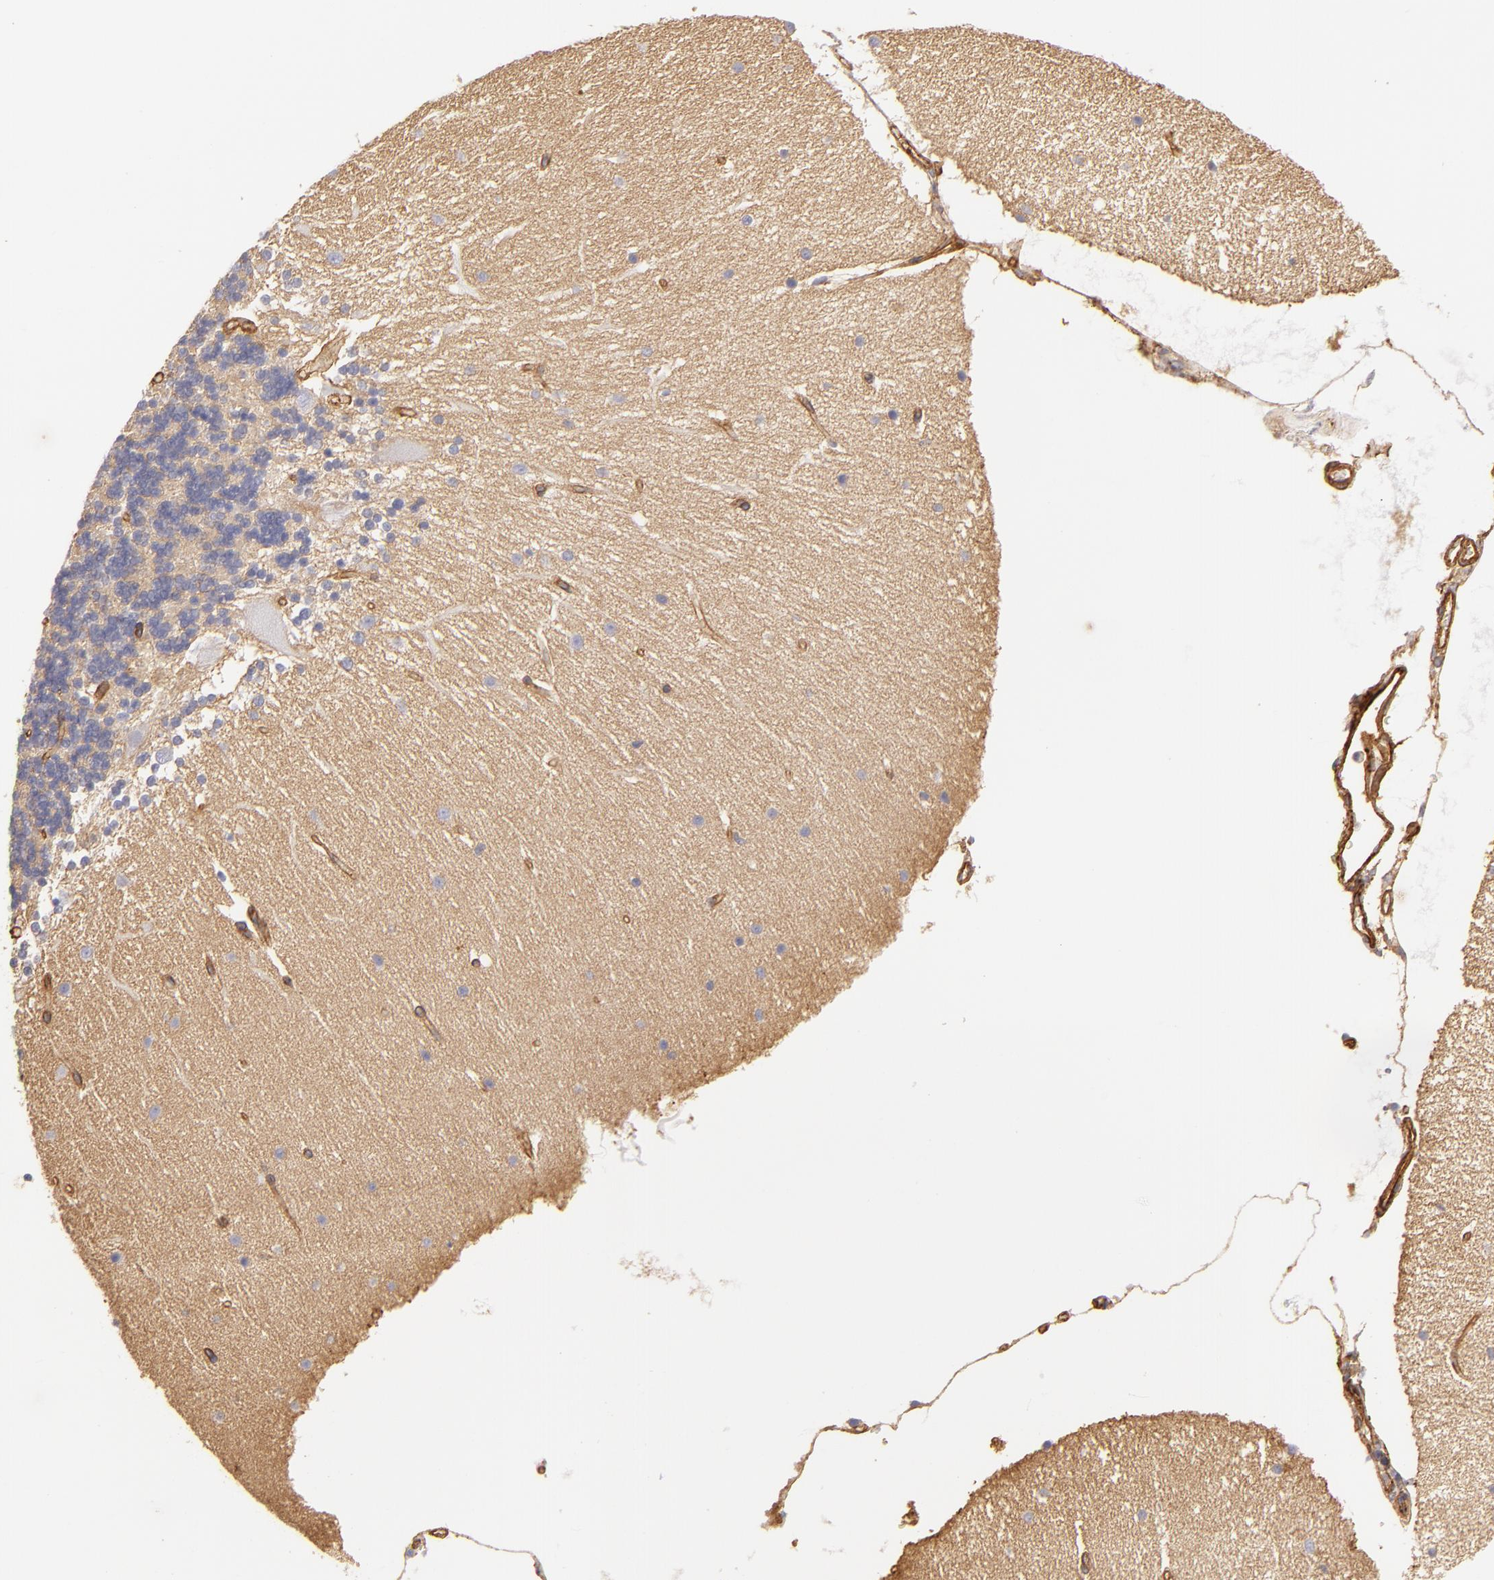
{"staining": {"intensity": "negative", "quantity": "none", "location": "none"}, "tissue": "cerebellum", "cell_type": "Cells in granular layer", "image_type": "normal", "snomed": [{"axis": "morphology", "description": "Normal tissue, NOS"}, {"axis": "topography", "description": "Cerebellum"}], "caption": "Immunohistochemistry image of unremarkable cerebellum: cerebellum stained with DAB reveals no significant protein staining in cells in granular layer. (Immunohistochemistry, brightfield microscopy, high magnification).", "gene": "CD151", "patient": {"sex": "female", "age": 54}}